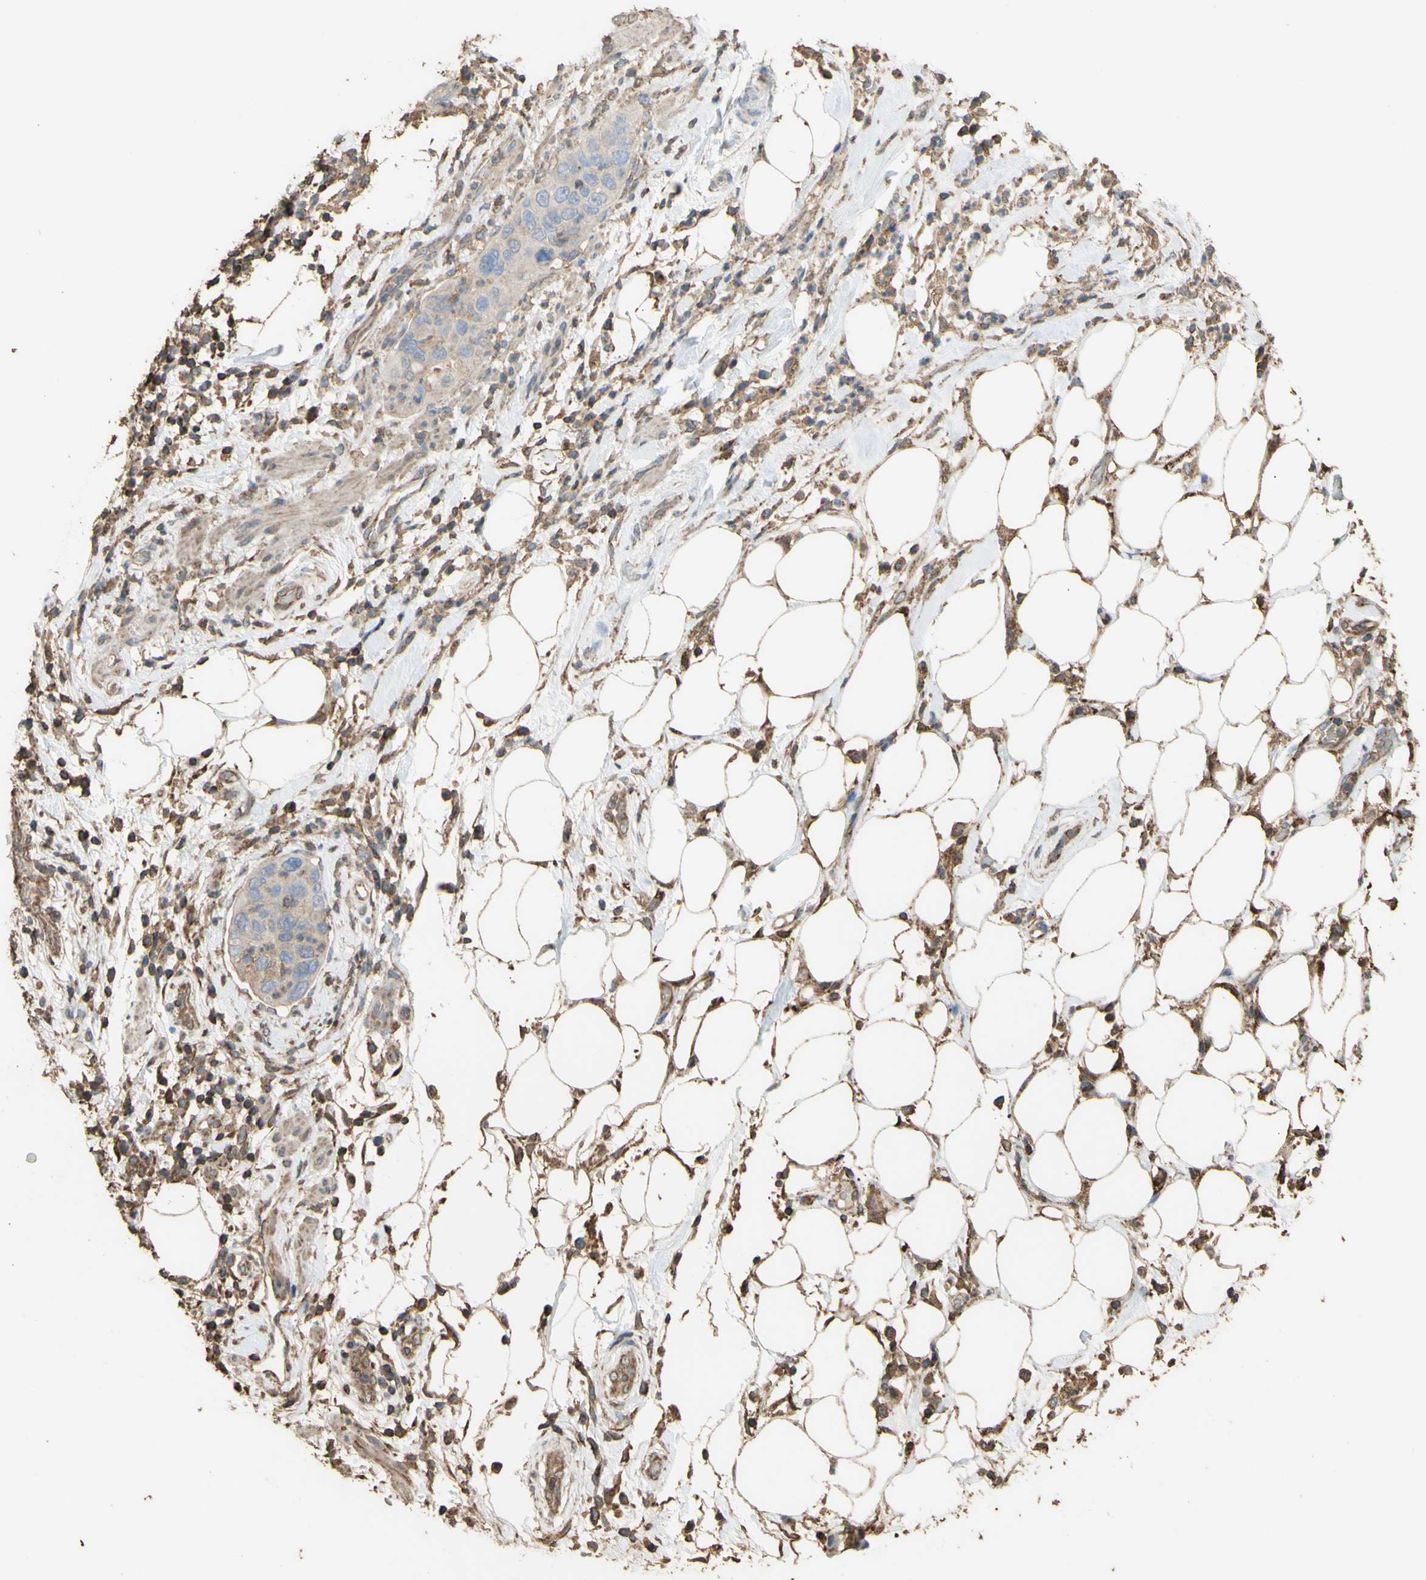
{"staining": {"intensity": "weak", "quantity": ">75%", "location": "cytoplasmic/membranous"}, "tissue": "pancreatic cancer", "cell_type": "Tumor cells", "image_type": "cancer", "snomed": [{"axis": "morphology", "description": "Adenocarcinoma, NOS"}, {"axis": "topography", "description": "Pancreas"}], "caption": "Immunohistochemical staining of human pancreatic cancer reveals low levels of weak cytoplasmic/membranous staining in about >75% of tumor cells.", "gene": "ALDH9A1", "patient": {"sex": "female", "age": 71}}